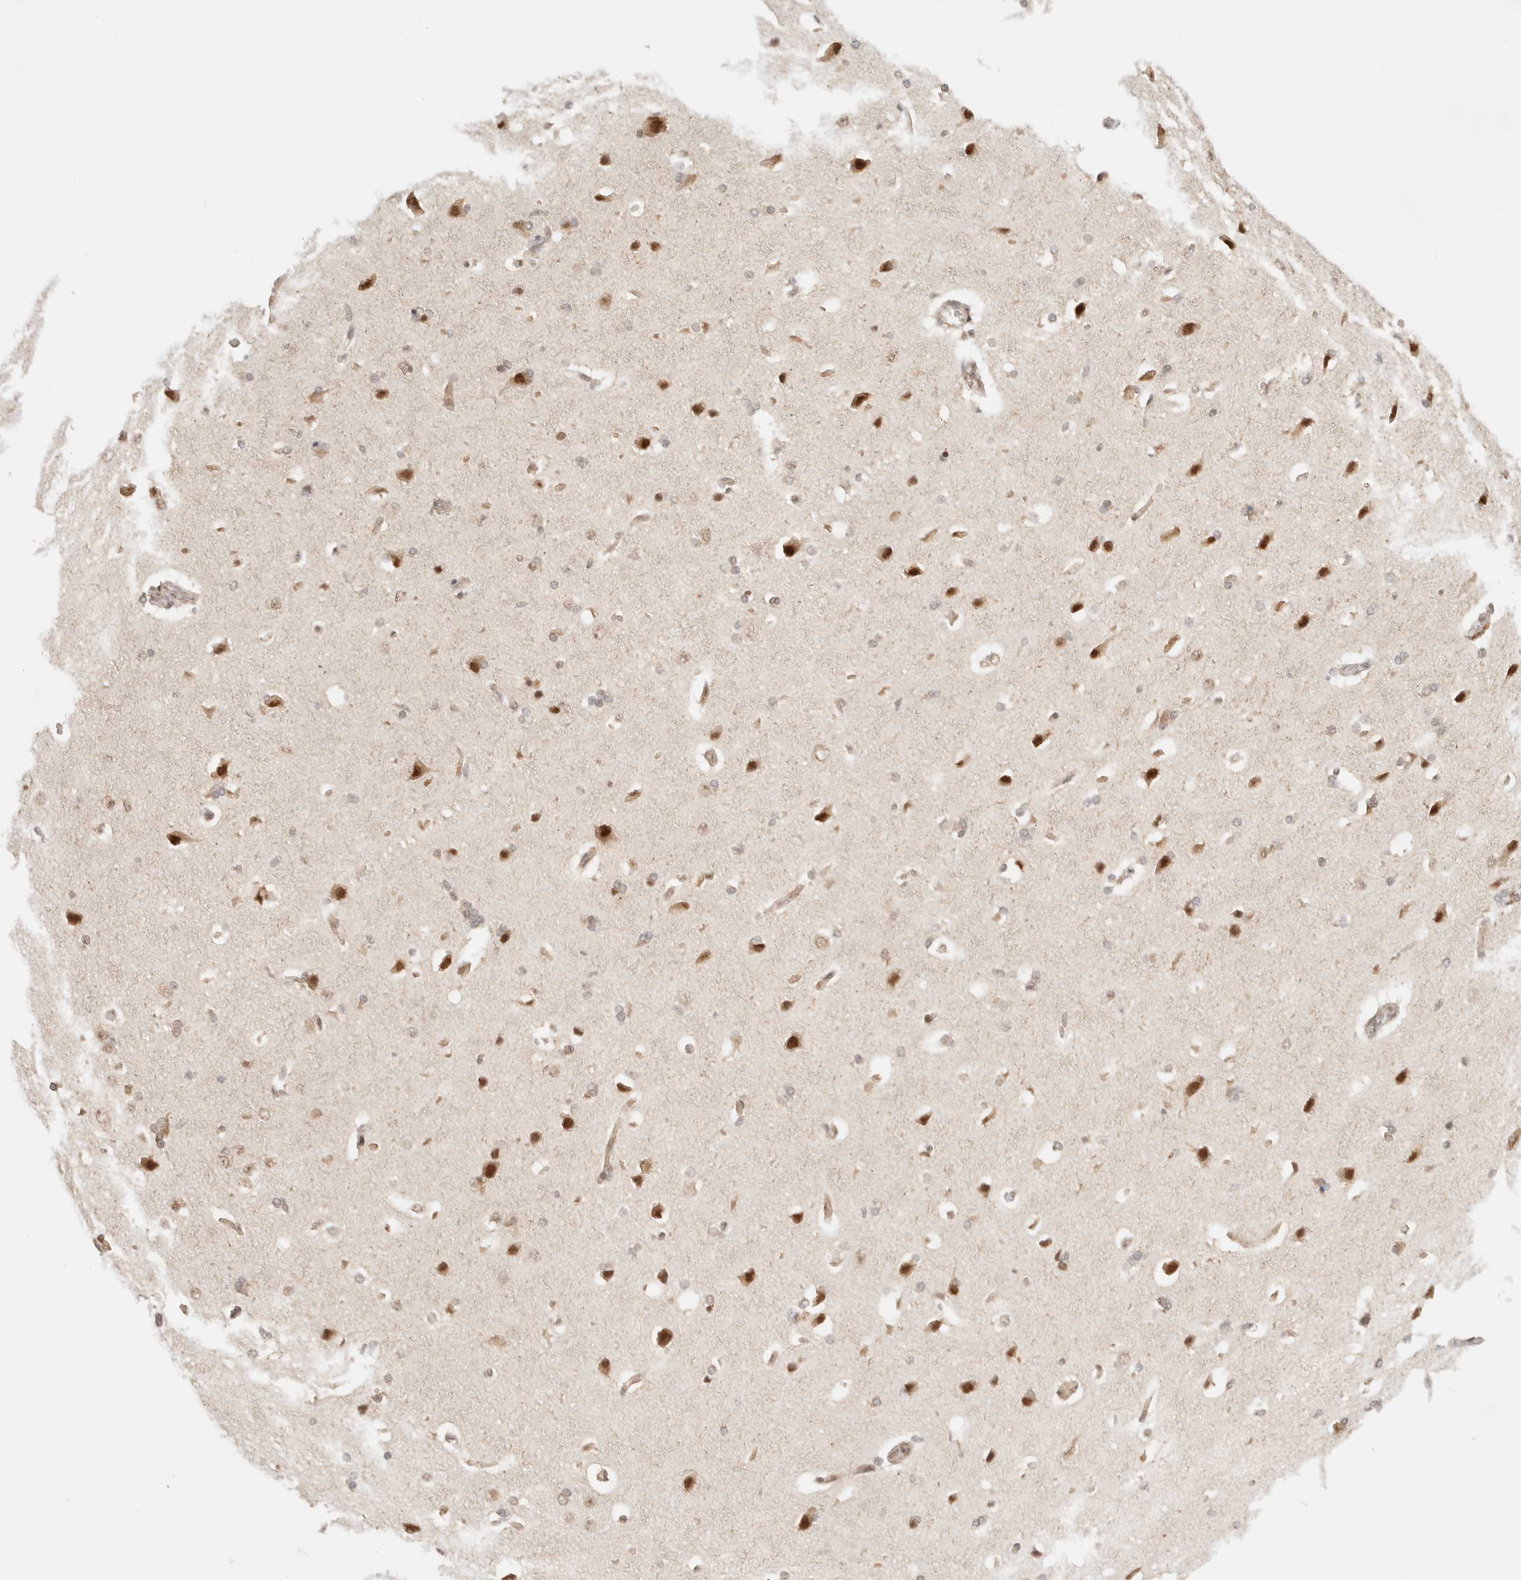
{"staining": {"intensity": "weak", "quantity": ">75%", "location": "cytoplasmic/membranous"}, "tissue": "cerebral cortex", "cell_type": "Endothelial cells", "image_type": "normal", "snomed": [{"axis": "morphology", "description": "Normal tissue, NOS"}, {"axis": "topography", "description": "Cerebral cortex"}], "caption": "Immunohistochemistry staining of unremarkable cerebral cortex, which displays low levels of weak cytoplasmic/membranous positivity in approximately >75% of endothelial cells indicating weak cytoplasmic/membranous protein expression. The staining was performed using DAB (brown) for protein detection and nuclei were counterstained in hematoxylin (blue).", "gene": "GTF2E2", "patient": {"sex": "male", "age": 62}}